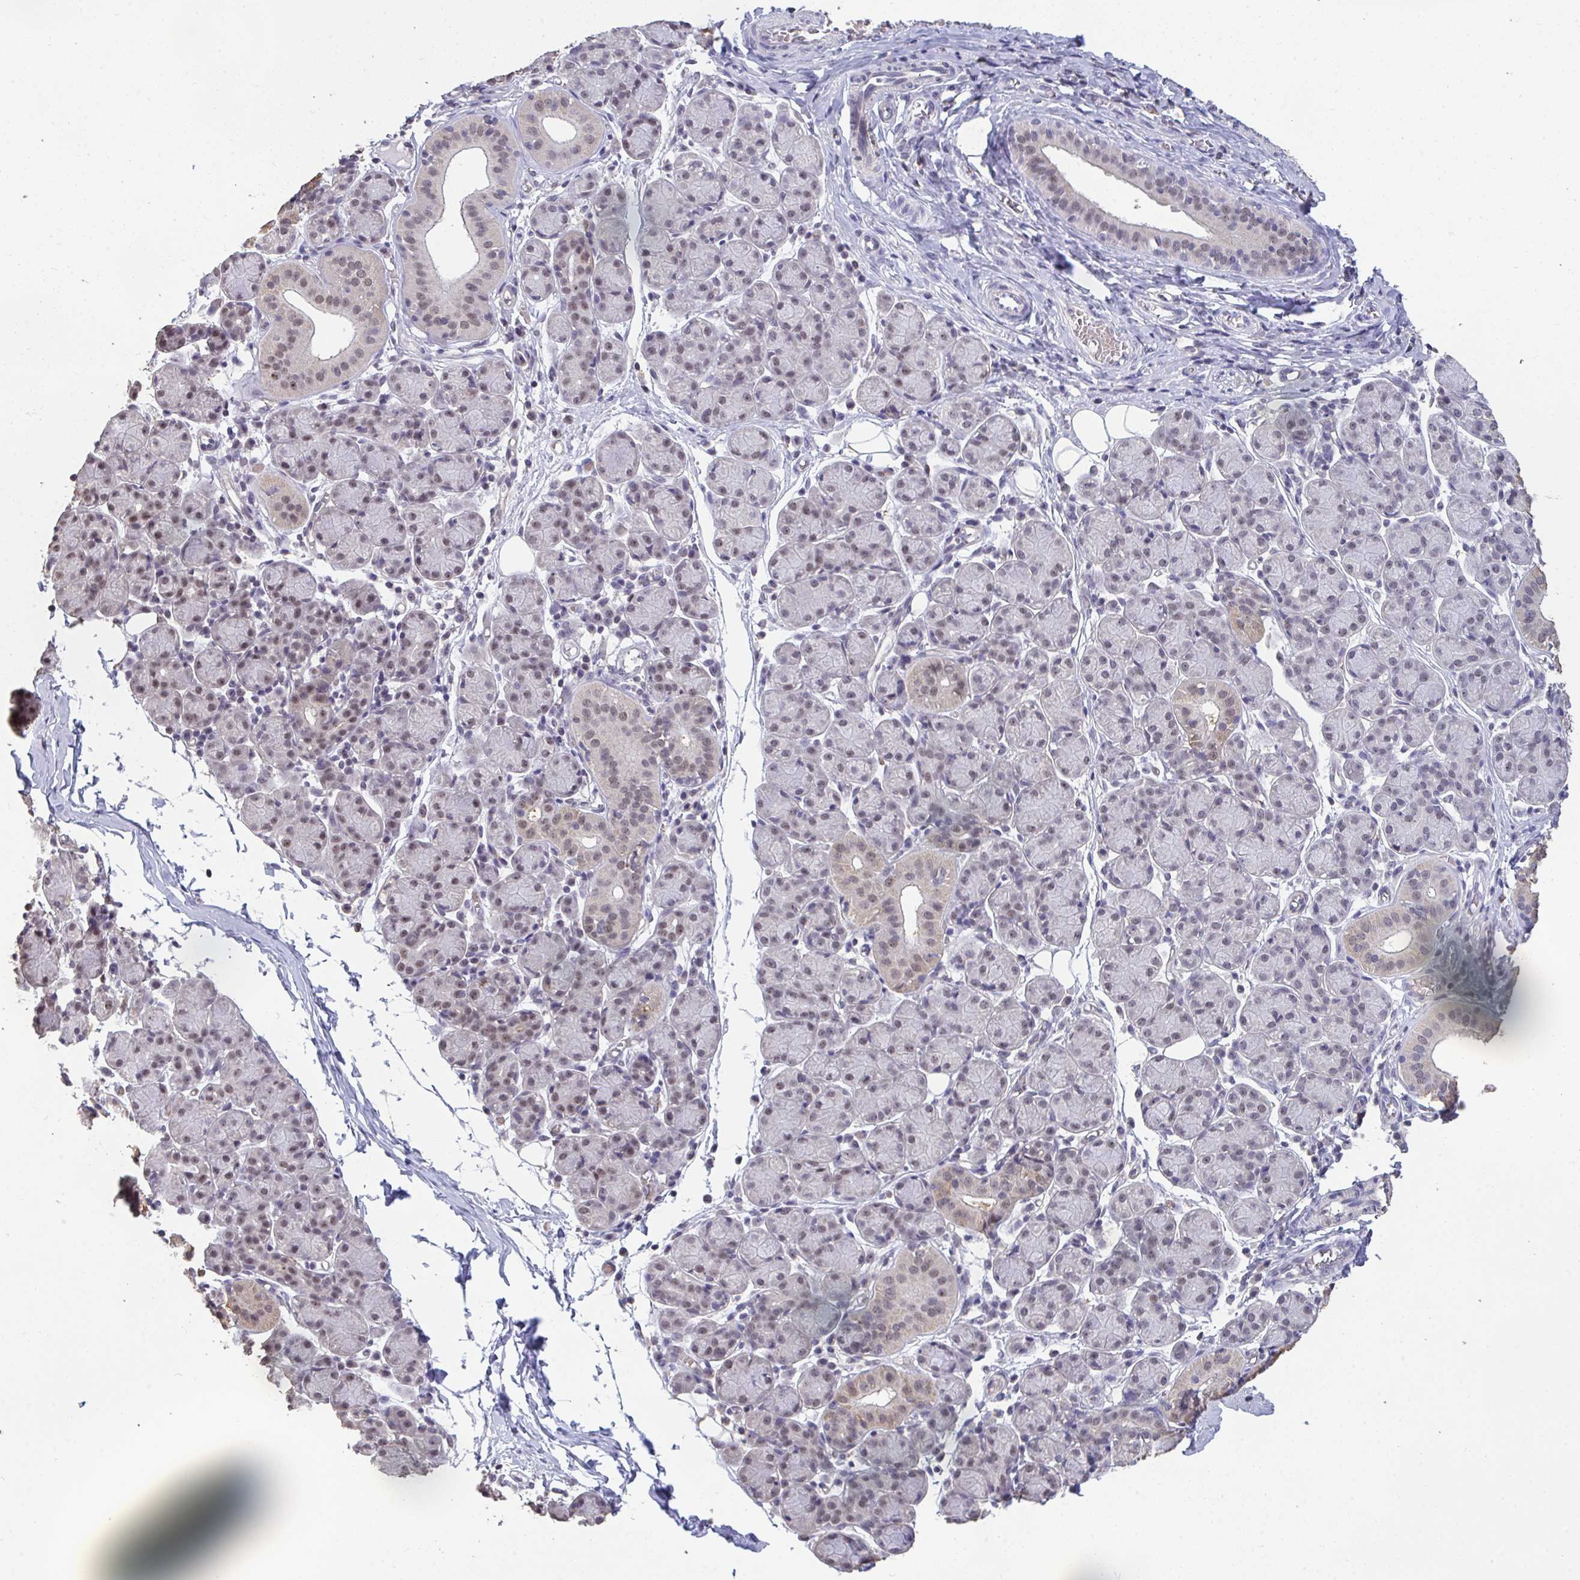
{"staining": {"intensity": "moderate", "quantity": "<25%", "location": "cytoplasmic/membranous,nuclear"}, "tissue": "salivary gland", "cell_type": "Glandular cells", "image_type": "normal", "snomed": [{"axis": "morphology", "description": "Normal tissue, NOS"}, {"axis": "morphology", "description": "Inflammation, NOS"}, {"axis": "topography", "description": "Lymph node"}, {"axis": "topography", "description": "Salivary gland"}], "caption": "A micrograph of salivary gland stained for a protein reveals moderate cytoplasmic/membranous,nuclear brown staining in glandular cells.", "gene": "SENP3", "patient": {"sex": "male", "age": 3}}